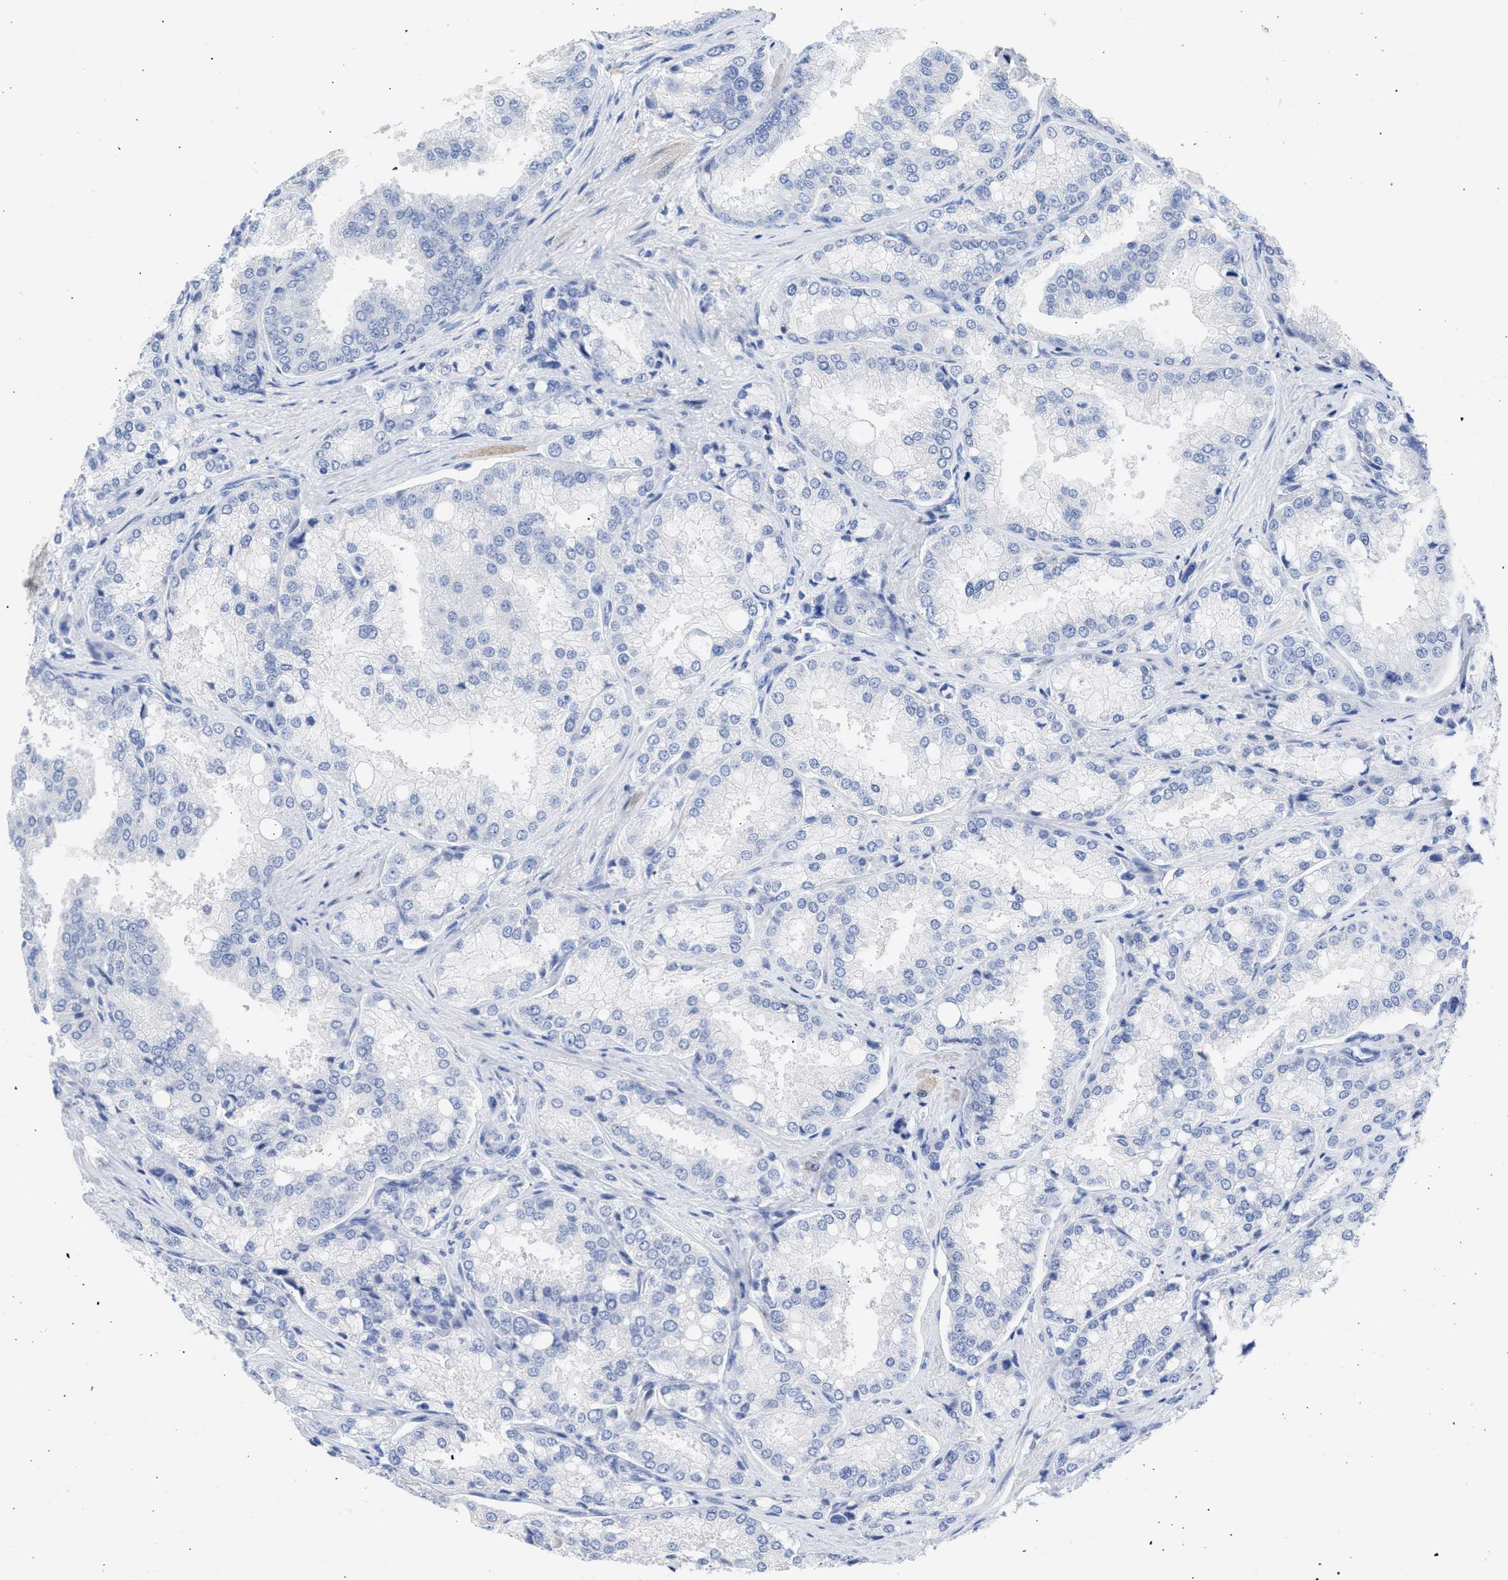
{"staining": {"intensity": "negative", "quantity": "none", "location": "none"}, "tissue": "prostate cancer", "cell_type": "Tumor cells", "image_type": "cancer", "snomed": [{"axis": "morphology", "description": "Adenocarcinoma, High grade"}, {"axis": "topography", "description": "Prostate"}], "caption": "The histopathology image demonstrates no staining of tumor cells in prostate high-grade adenocarcinoma.", "gene": "NCAM1", "patient": {"sex": "male", "age": 50}}